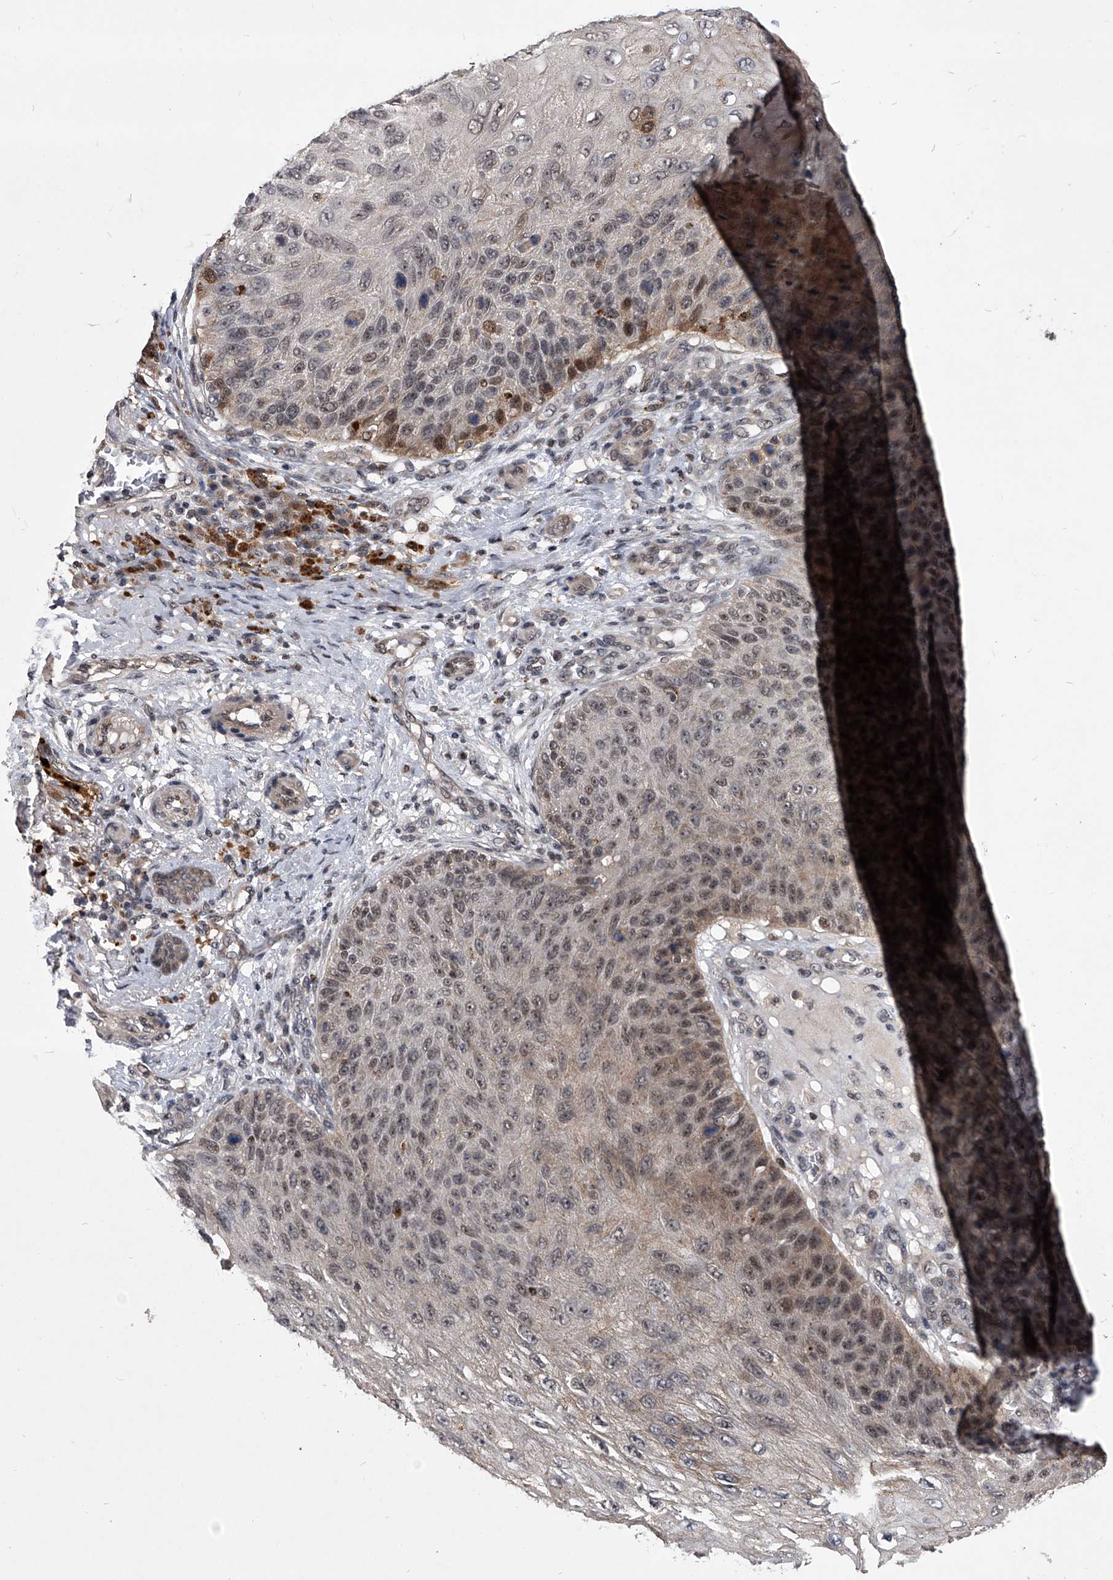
{"staining": {"intensity": "weak", "quantity": "25%-75%", "location": "cytoplasmic/membranous,nuclear"}, "tissue": "skin cancer", "cell_type": "Tumor cells", "image_type": "cancer", "snomed": [{"axis": "morphology", "description": "Squamous cell carcinoma, NOS"}, {"axis": "topography", "description": "Skin"}], "caption": "Protein staining of skin squamous cell carcinoma tissue displays weak cytoplasmic/membranous and nuclear positivity in about 25%-75% of tumor cells.", "gene": "CMTR1", "patient": {"sex": "female", "age": 88}}